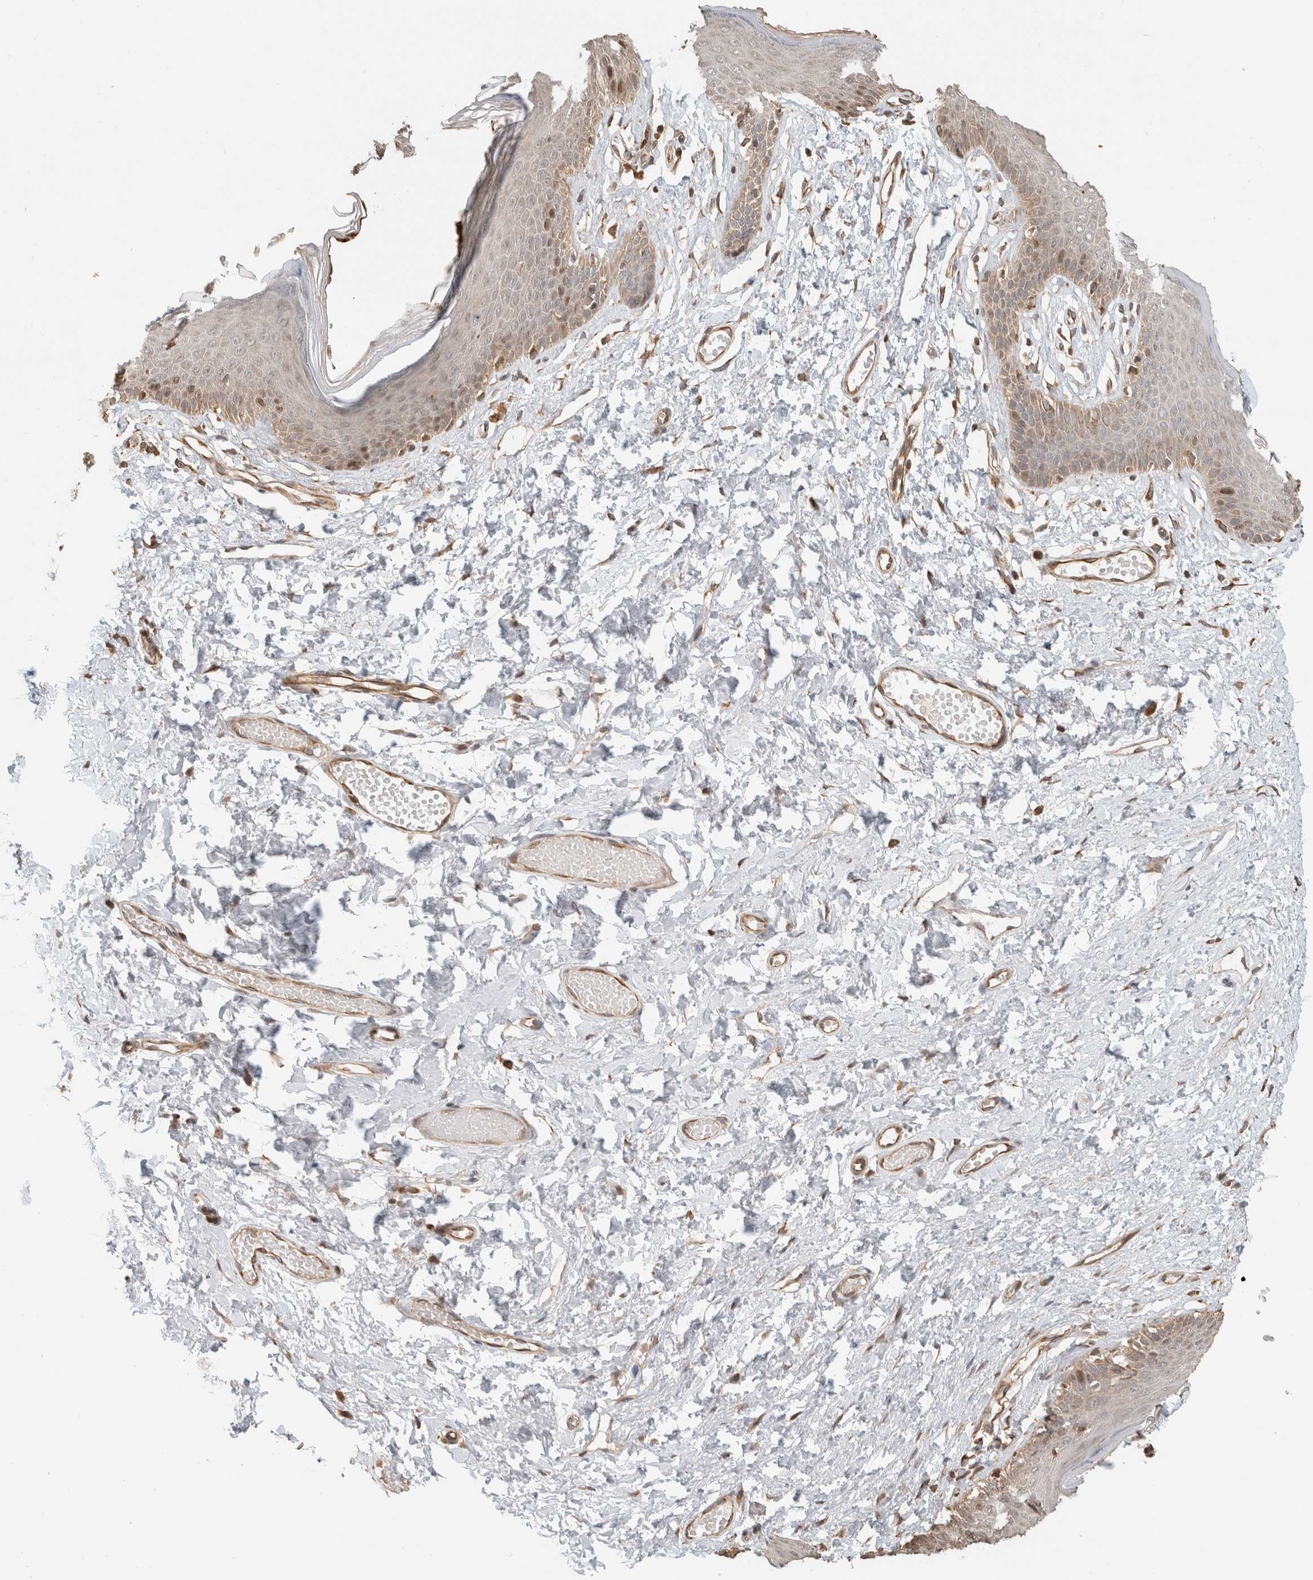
{"staining": {"intensity": "moderate", "quantity": "25%-75%", "location": "cytoplasmic/membranous,nuclear"}, "tissue": "skin", "cell_type": "Epidermal cells", "image_type": "normal", "snomed": [{"axis": "morphology", "description": "Normal tissue, NOS"}, {"axis": "morphology", "description": "Inflammation, NOS"}, {"axis": "topography", "description": "Vulva"}], "caption": "This micrograph exhibits IHC staining of benign human skin, with medium moderate cytoplasmic/membranous,nuclear positivity in about 25%-75% of epidermal cells.", "gene": "GINS4", "patient": {"sex": "female", "age": 84}}